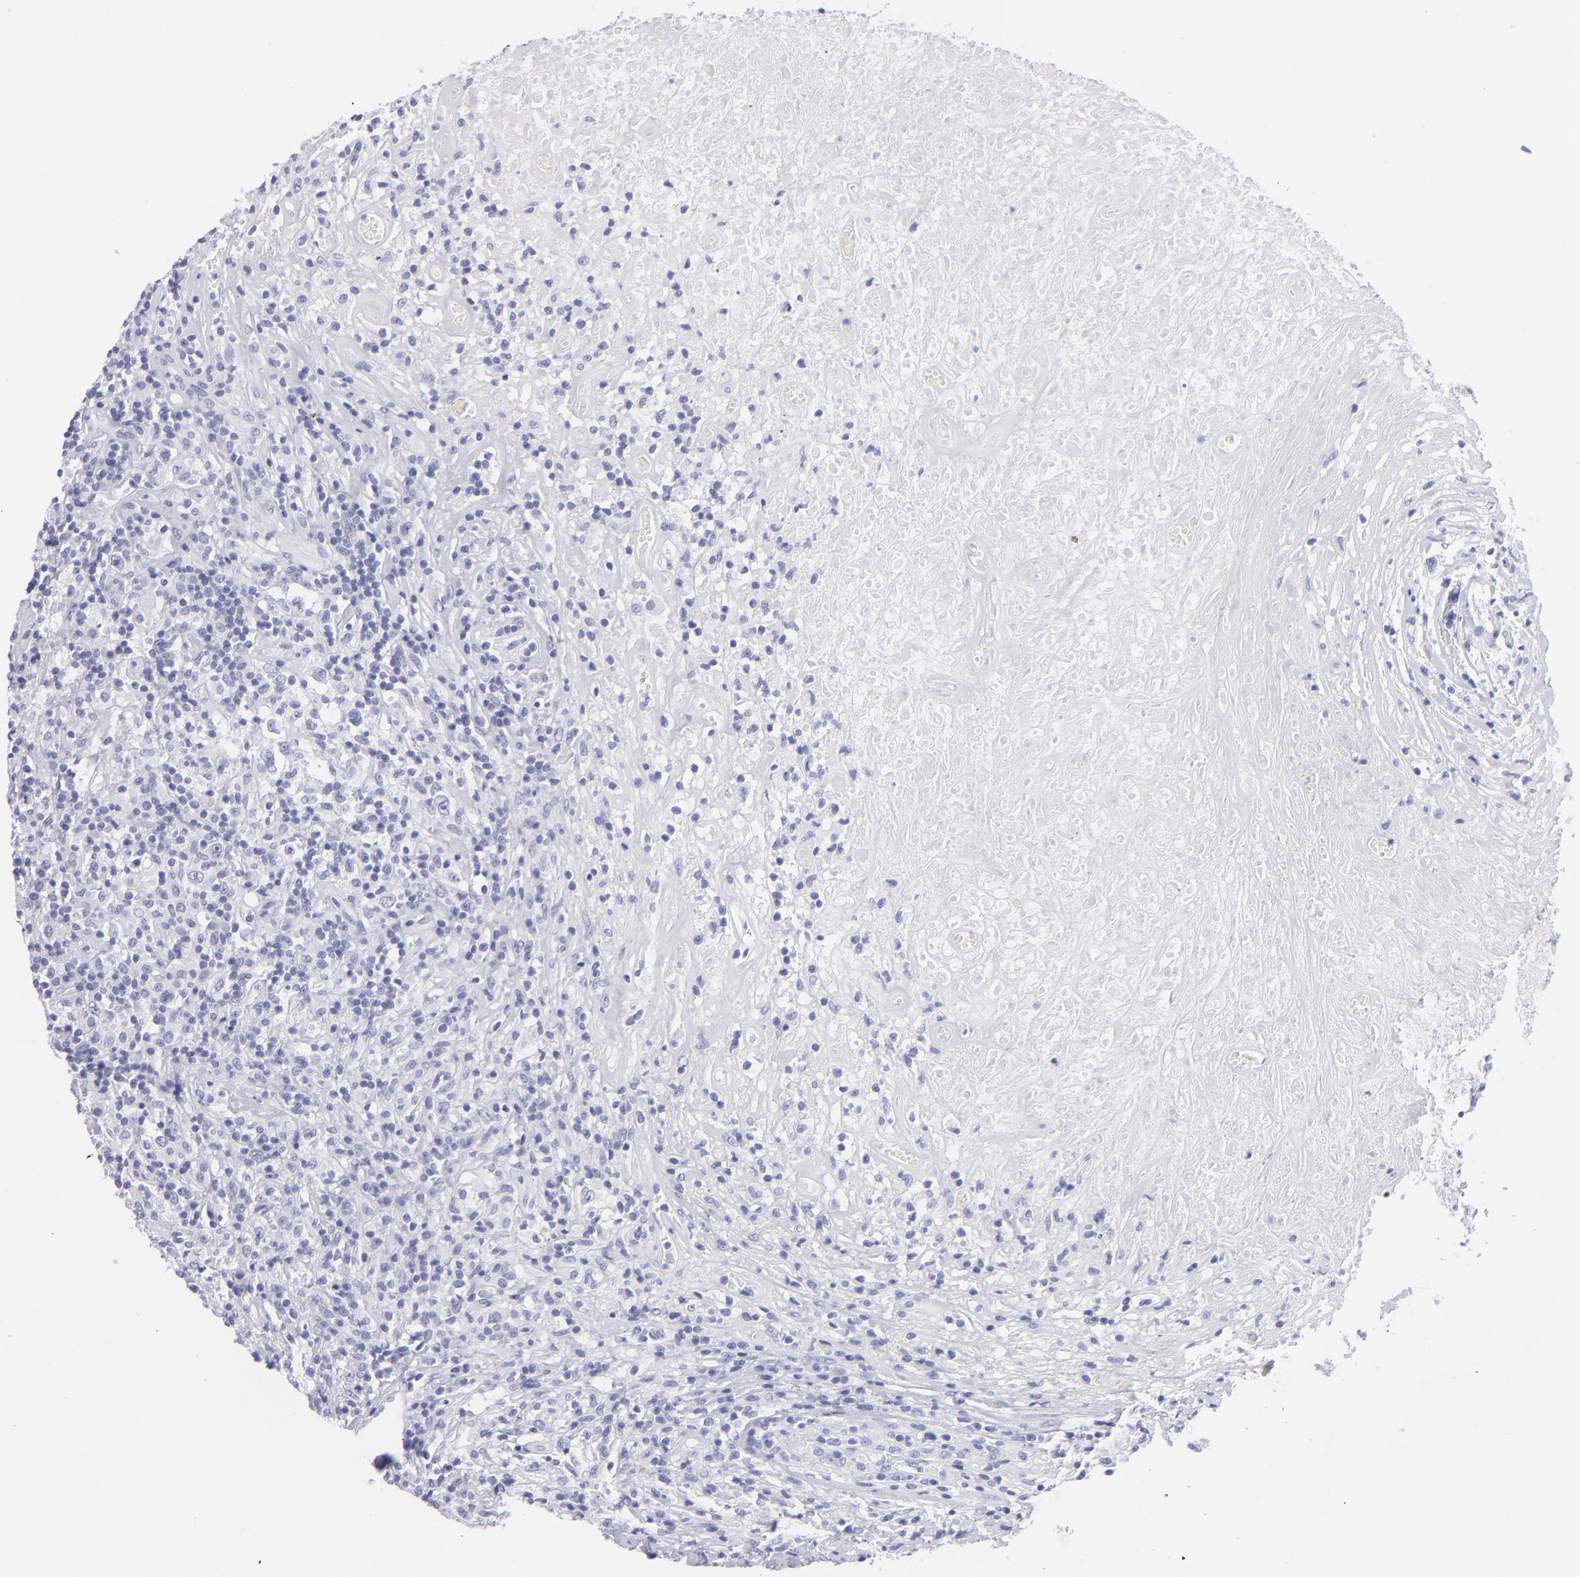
{"staining": {"intensity": "negative", "quantity": "none", "location": "none"}, "tissue": "lymphoma", "cell_type": "Tumor cells", "image_type": "cancer", "snomed": [{"axis": "morphology", "description": "Hodgkin's disease, NOS"}, {"axis": "topography", "description": "Lymph node"}], "caption": "IHC histopathology image of Hodgkin's disease stained for a protein (brown), which exhibits no expression in tumor cells.", "gene": "PIP", "patient": {"sex": "male", "age": 46}}